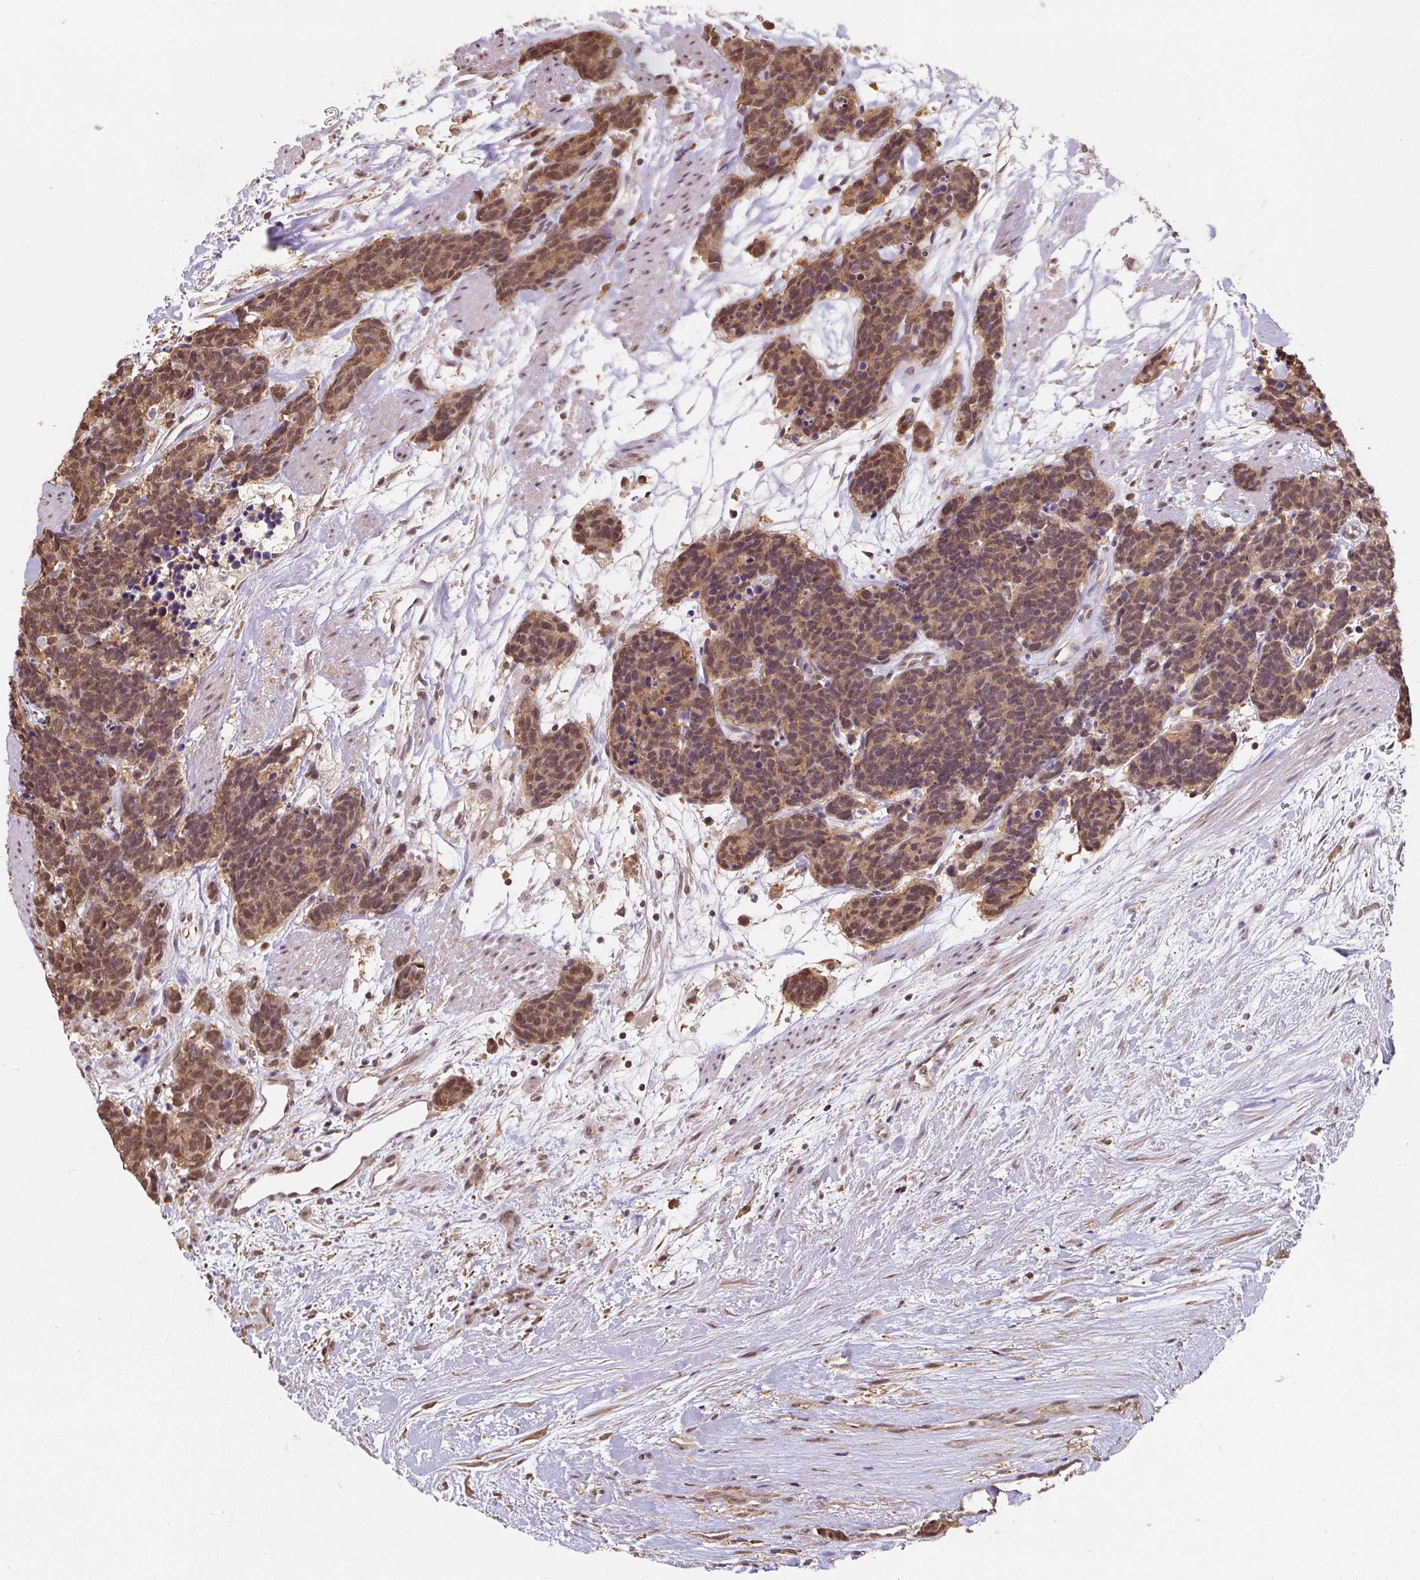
{"staining": {"intensity": "moderate", "quantity": ">75%", "location": "cytoplasmic/membranous,nuclear"}, "tissue": "carcinoid", "cell_type": "Tumor cells", "image_type": "cancer", "snomed": [{"axis": "morphology", "description": "Carcinoma, NOS"}, {"axis": "morphology", "description": "Carcinoid, malignant, NOS"}, {"axis": "topography", "description": "Prostate"}], "caption": "The photomicrograph demonstrates a brown stain indicating the presence of a protein in the cytoplasmic/membranous and nuclear of tumor cells in carcinoma. Using DAB (brown) and hematoxylin (blue) stains, captured at high magnification using brightfield microscopy.", "gene": "ST13", "patient": {"sex": "male", "age": 57}}